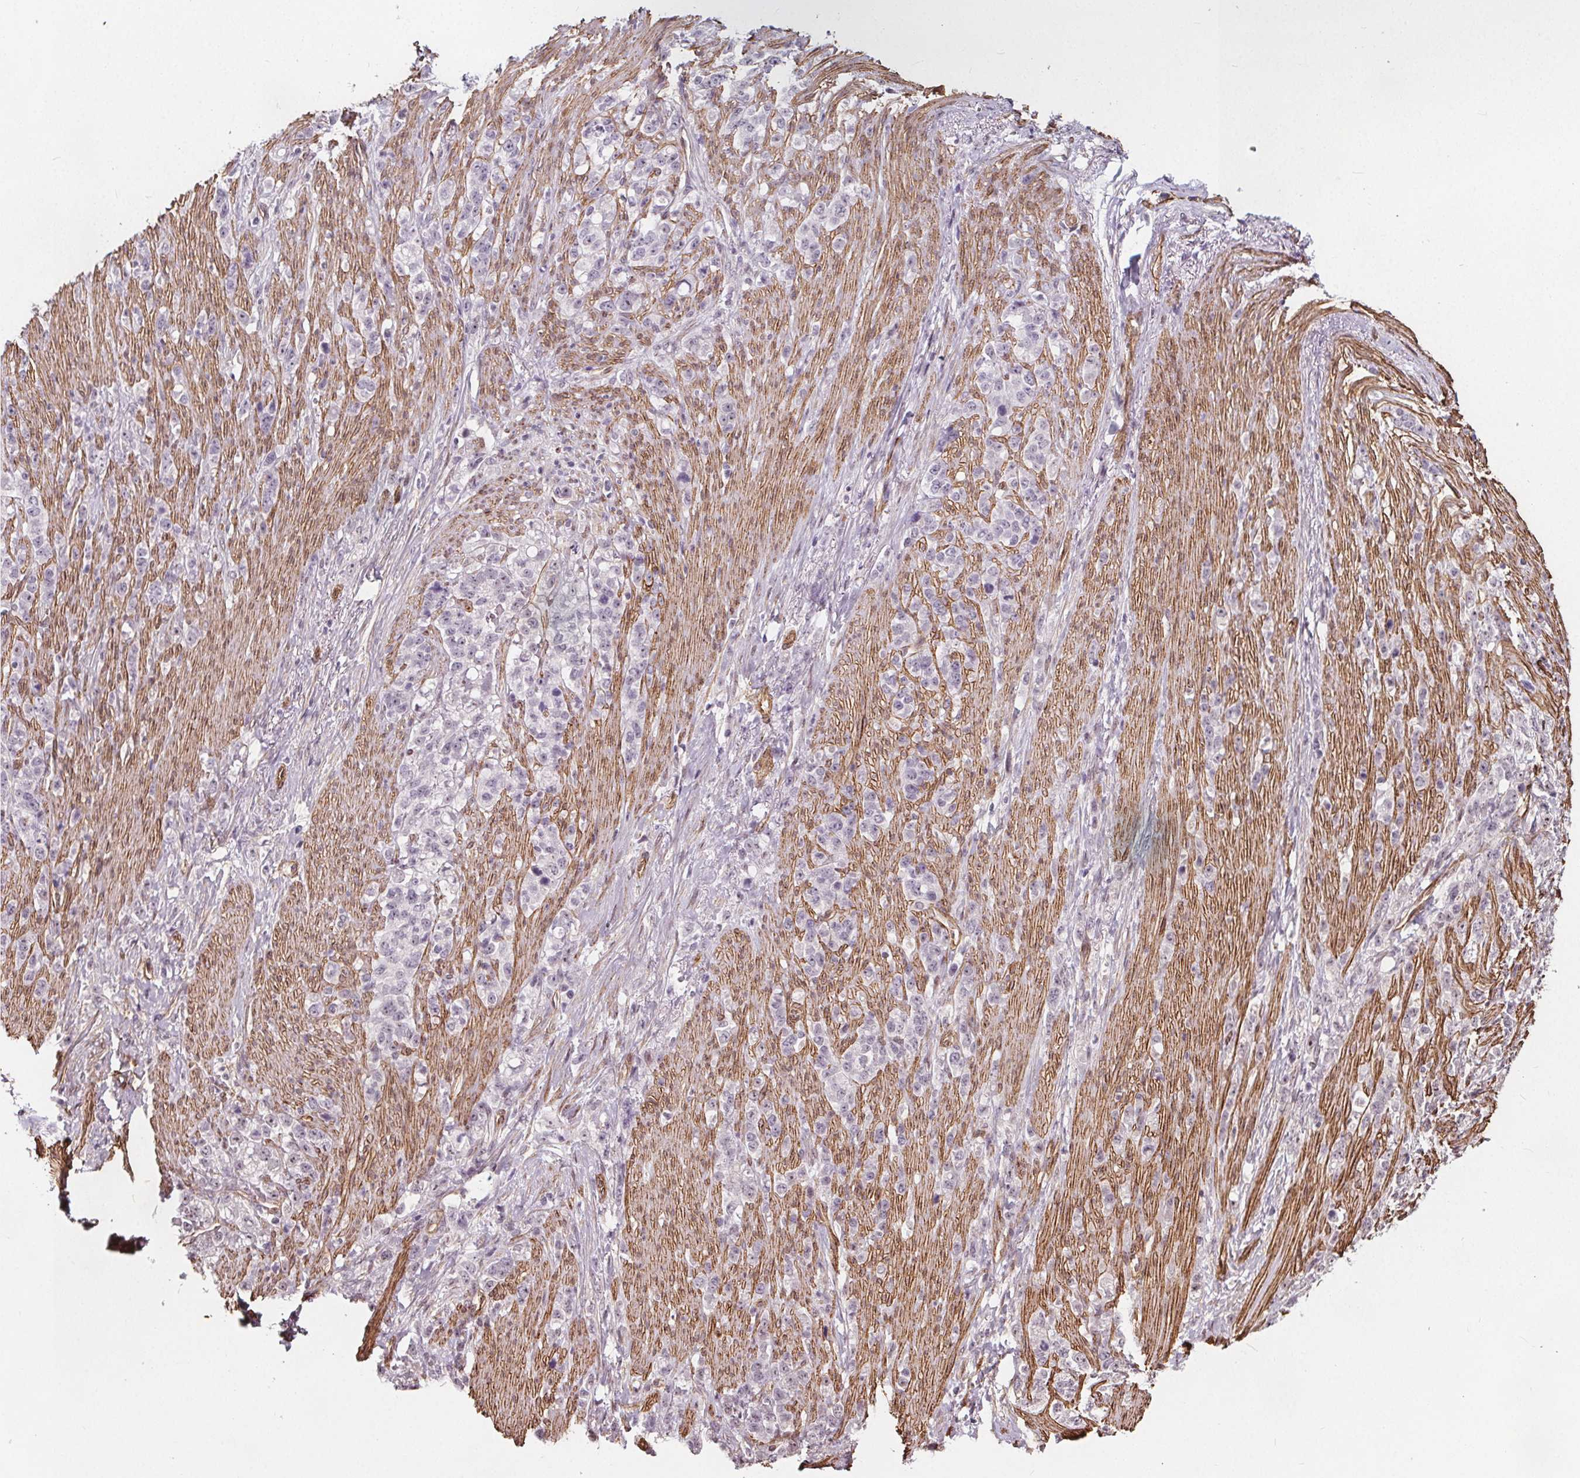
{"staining": {"intensity": "negative", "quantity": "none", "location": "none"}, "tissue": "stomach cancer", "cell_type": "Tumor cells", "image_type": "cancer", "snomed": [{"axis": "morphology", "description": "Adenocarcinoma, NOS"}, {"axis": "topography", "description": "Stomach, lower"}], "caption": "DAB immunohistochemical staining of stomach adenocarcinoma shows no significant positivity in tumor cells.", "gene": "HAS1", "patient": {"sex": "male", "age": 88}}